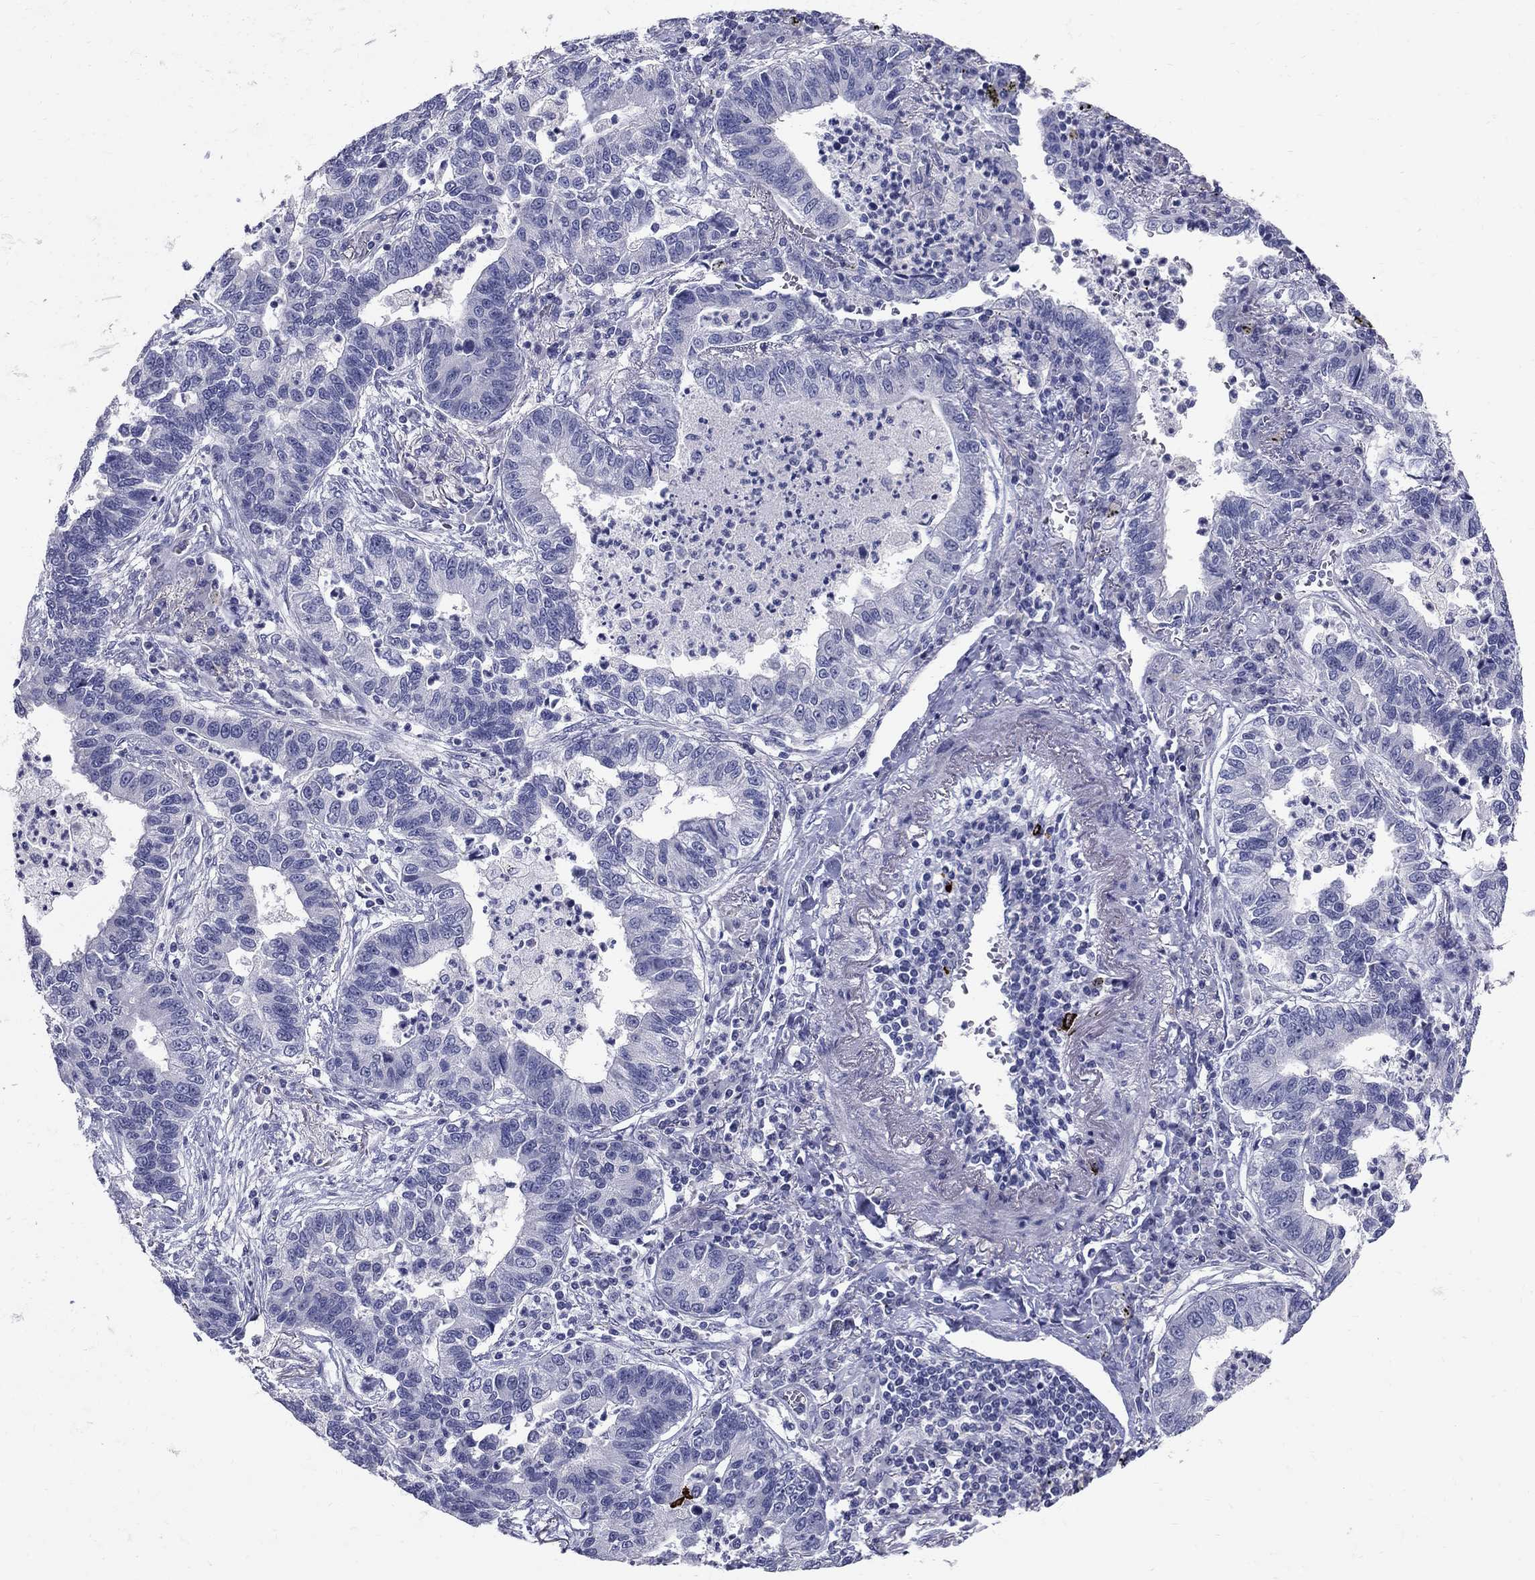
{"staining": {"intensity": "negative", "quantity": "none", "location": "none"}, "tissue": "lung cancer", "cell_type": "Tumor cells", "image_type": "cancer", "snomed": [{"axis": "morphology", "description": "Adenocarcinoma, NOS"}, {"axis": "topography", "description": "Lung"}], "caption": "Histopathology image shows no protein positivity in tumor cells of lung cancer tissue.", "gene": "TP53TG5", "patient": {"sex": "female", "age": 57}}